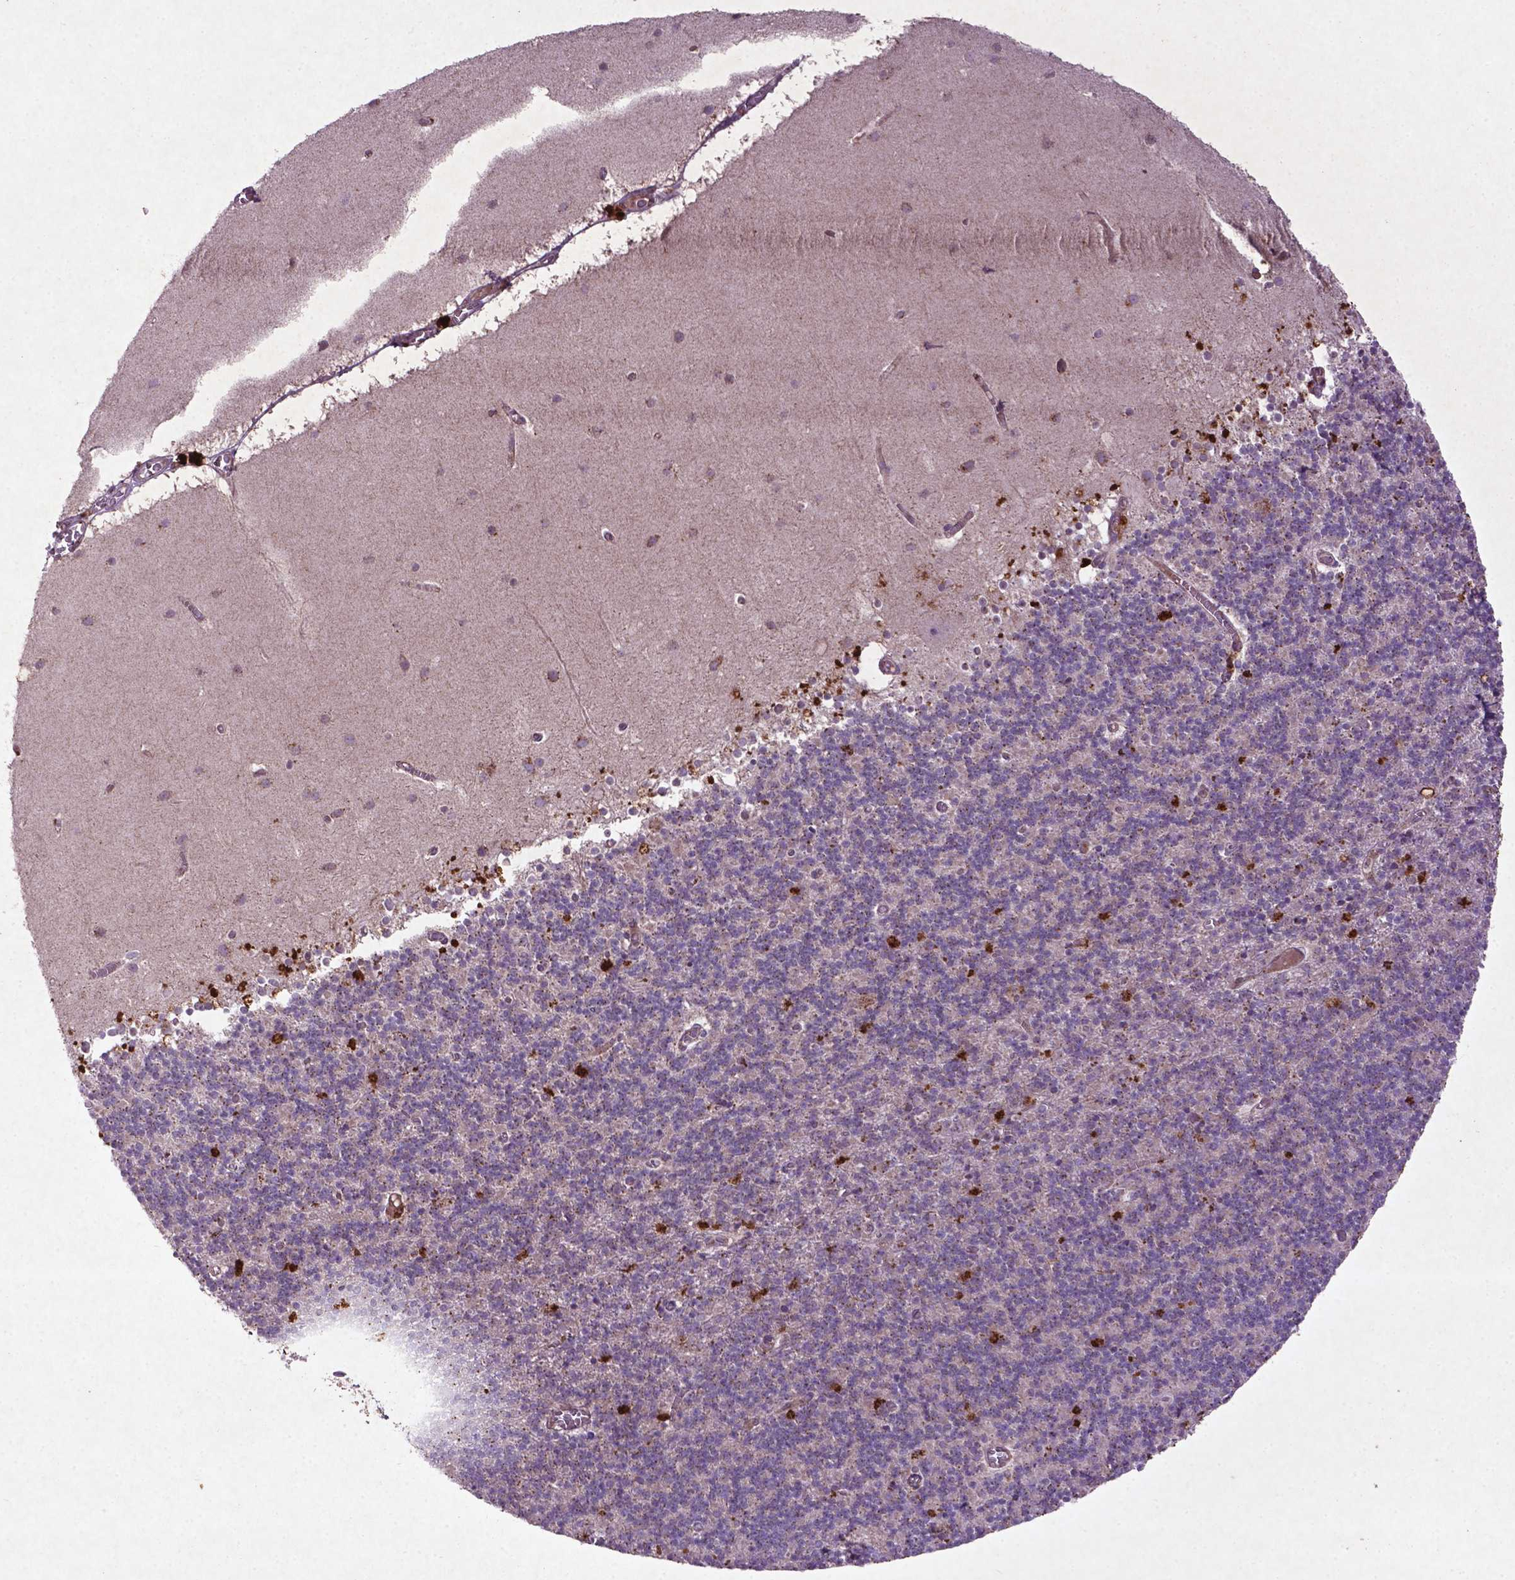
{"staining": {"intensity": "negative", "quantity": "none", "location": "none"}, "tissue": "cerebellum", "cell_type": "Cells in granular layer", "image_type": "normal", "snomed": [{"axis": "morphology", "description": "Normal tissue, NOS"}, {"axis": "topography", "description": "Cerebellum"}], "caption": "IHC image of normal cerebellum stained for a protein (brown), which displays no expression in cells in granular layer. The staining was performed using DAB (3,3'-diaminobenzidine) to visualize the protein expression in brown, while the nuclei were stained in blue with hematoxylin (Magnification: 20x).", "gene": "MTOR", "patient": {"sex": "male", "age": 70}}